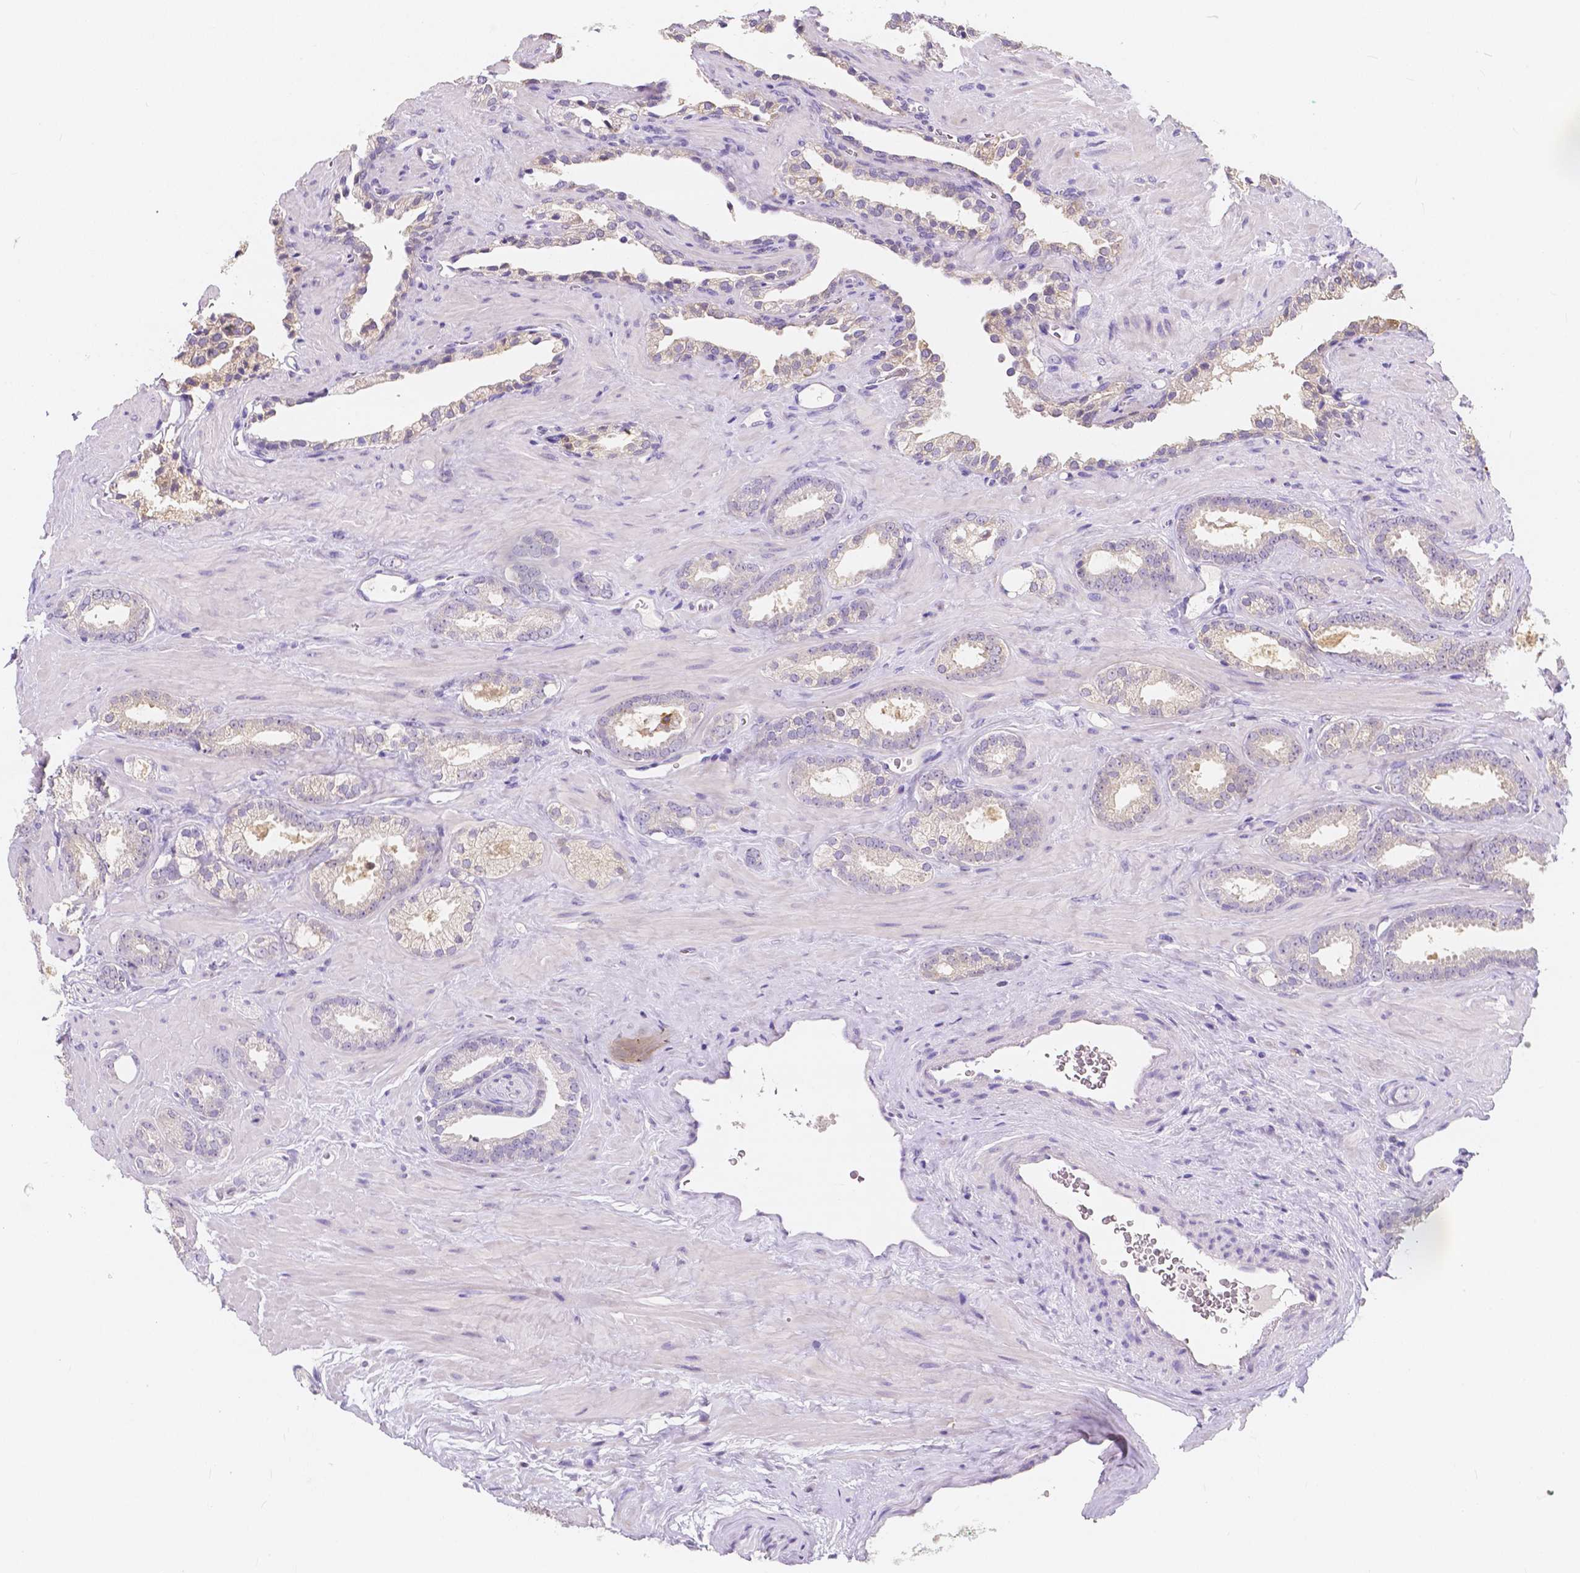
{"staining": {"intensity": "negative", "quantity": "none", "location": "none"}, "tissue": "prostate cancer", "cell_type": "Tumor cells", "image_type": "cancer", "snomed": [{"axis": "morphology", "description": "Adenocarcinoma, Low grade"}, {"axis": "topography", "description": "Prostate"}], "caption": "Tumor cells are negative for brown protein staining in prostate cancer.", "gene": "ACP5", "patient": {"sex": "male", "age": 62}}